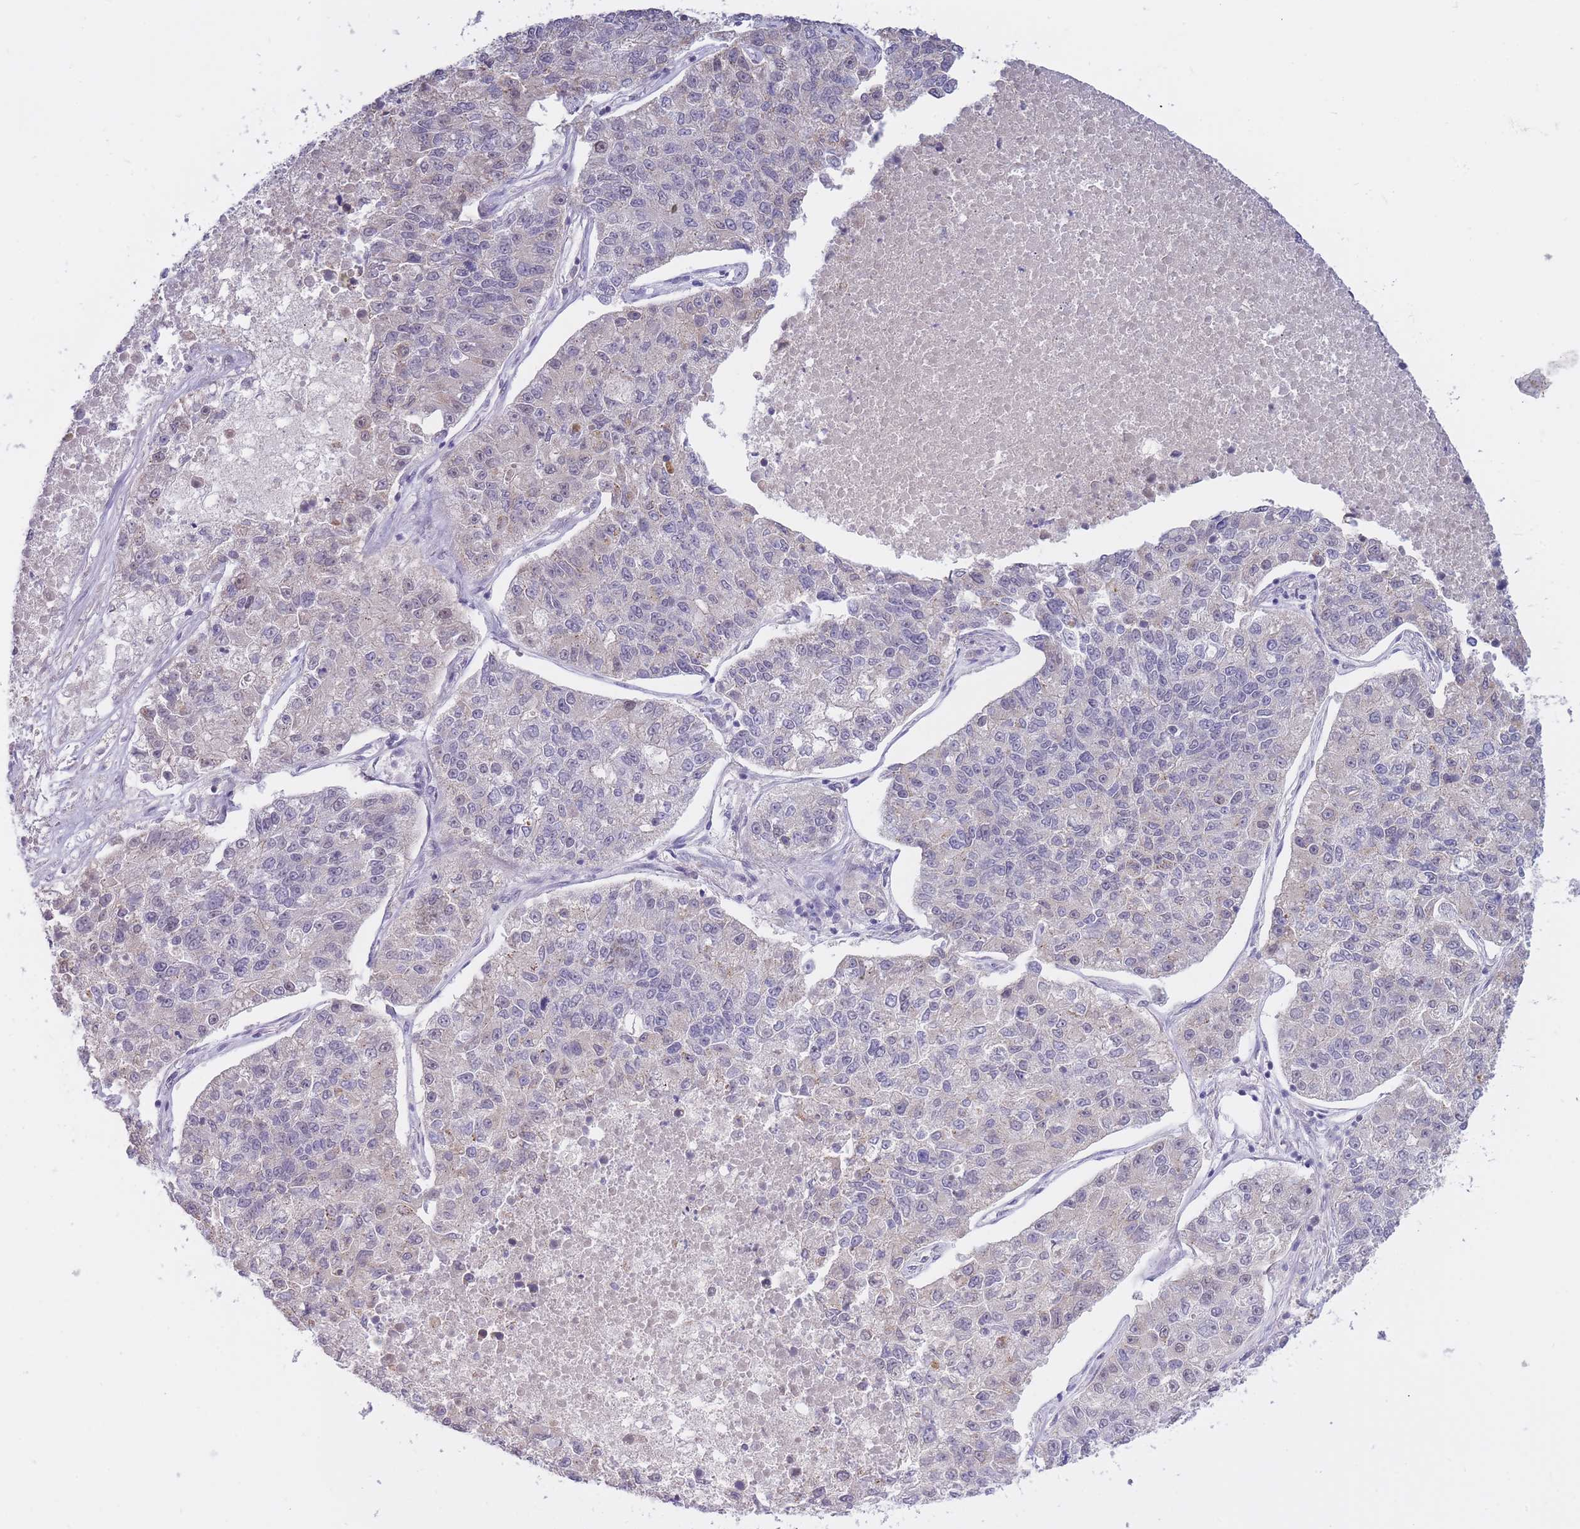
{"staining": {"intensity": "negative", "quantity": "none", "location": "none"}, "tissue": "lung cancer", "cell_type": "Tumor cells", "image_type": "cancer", "snomed": [{"axis": "morphology", "description": "Adenocarcinoma, NOS"}, {"axis": "topography", "description": "Lung"}], "caption": "IHC of adenocarcinoma (lung) reveals no positivity in tumor cells.", "gene": "GOLGA6L25", "patient": {"sex": "male", "age": 49}}